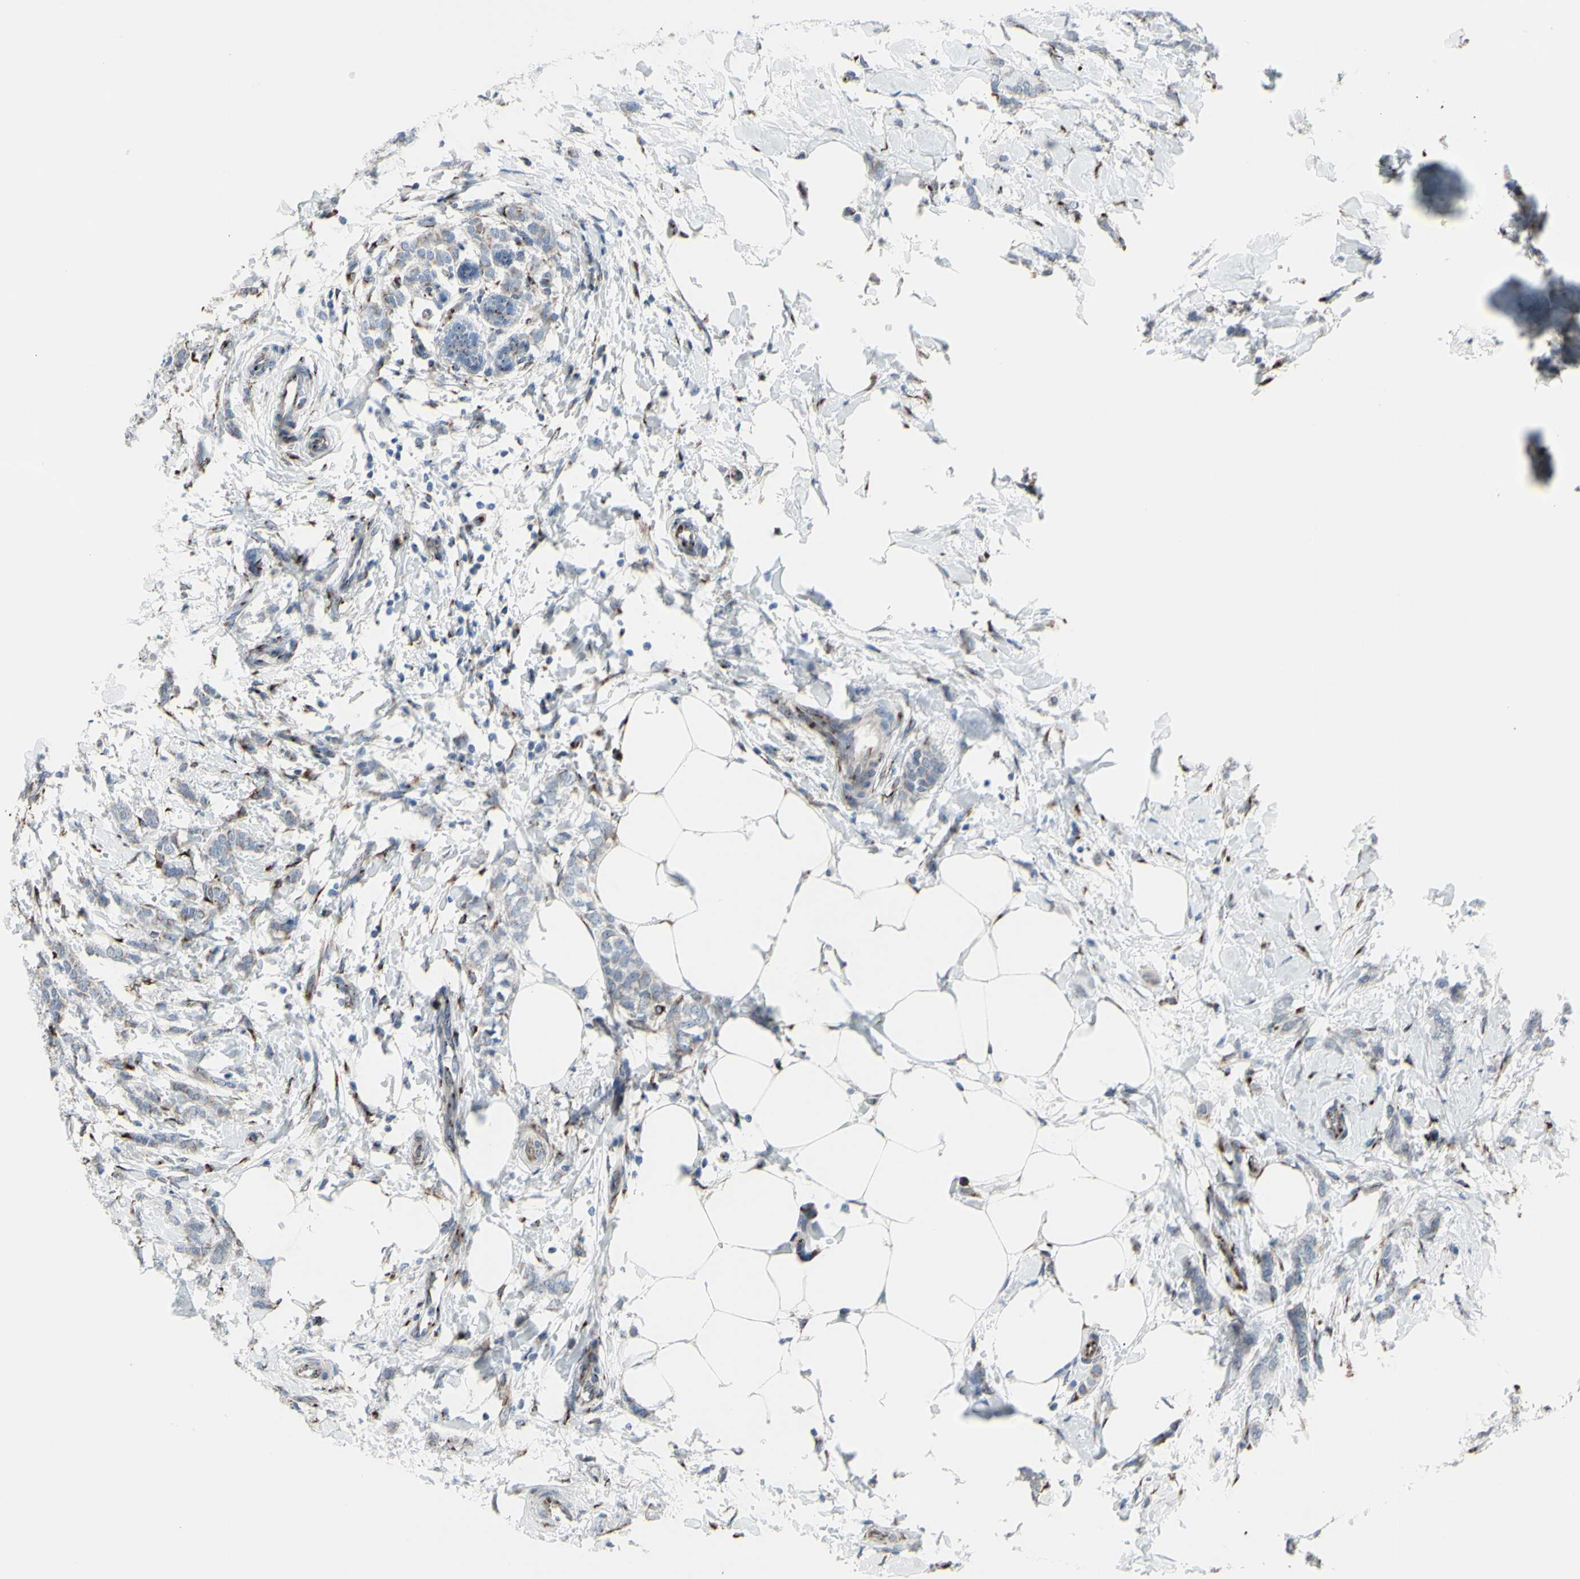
{"staining": {"intensity": "moderate", "quantity": "25%-75%", "location": "cytoplasmic/membranous"}, "tissue": "breast cancer", "cell_type": "Tumor cells", "image_type": "cancer", "snomed": [{"axis": "morphology", "description": "Lobular carcinoma, in situ"}, {"axis": "morphology", "description": "Lobular carcinoma"}, {"axis": "topography", "description": "Breast"}], "caption": "Tumor cells show medium levels of moderate cytoplasmic/membranous expression in approximately 25%-75% of cells in human breast lobular carcinoma. (IHC, brightfield microscopy, high magnification).", "gene": "GLG1", "patient": {"sex": "female", "age": 41}}